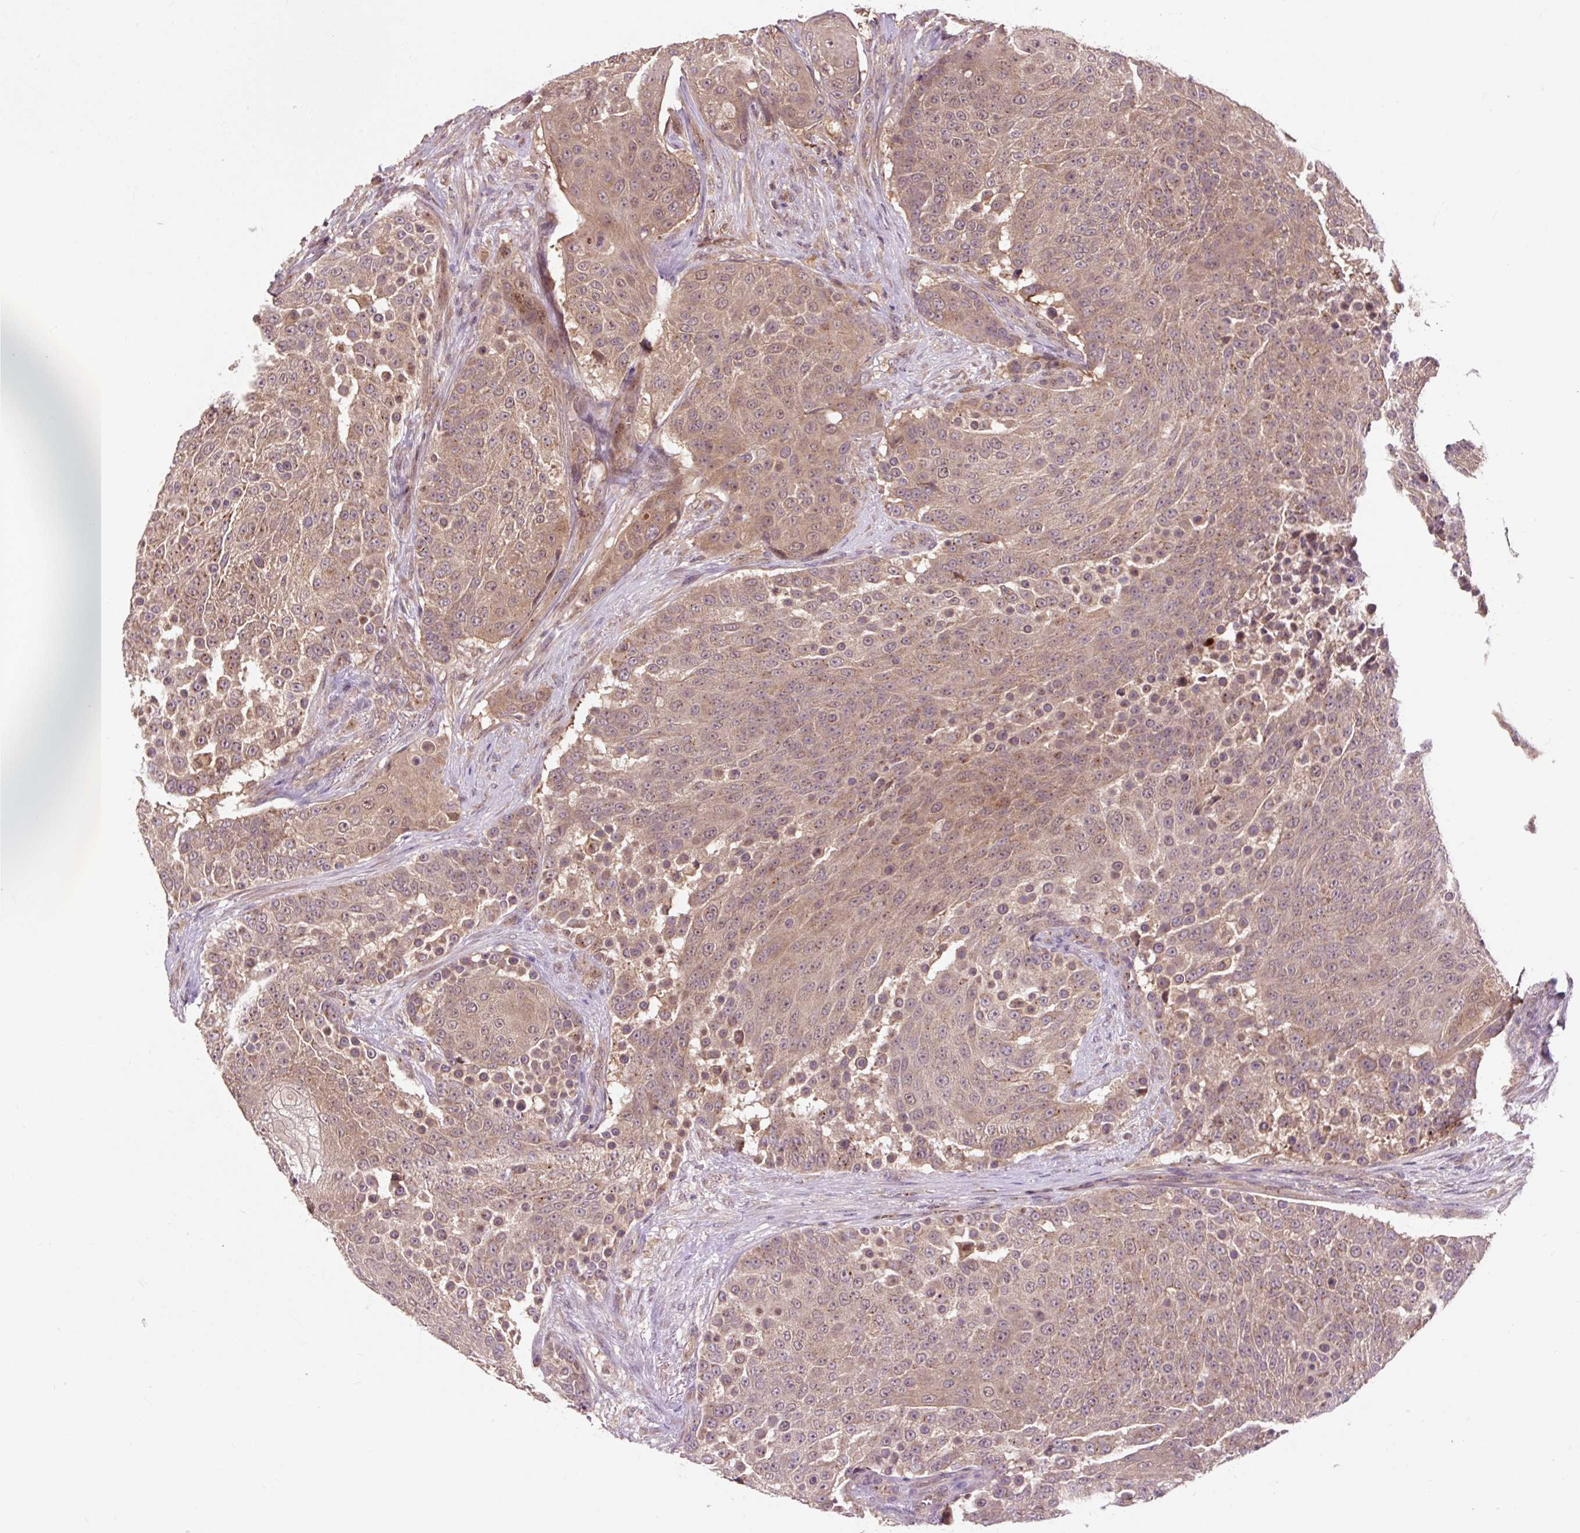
{"staining": {"intensity": "moderate", "quantity": ">75%", "location": "cytoplasmic/membranous"}, "tissue": "urothelial cancer", "cell_type": "Tumor cells", "image_type": "cancer", "snomed": [{"axis": "morphology", "description": "Urothelial carcinoma, High grade"}, {"axis": "topography", "description": "Urinary bladder"}], "caption": "This micrograph displays IHC staining of human urothelial carcinoma (high-grade), with medium moderate cytoplasmic/membranous staining in approximately >75% of tumor cells.", "gene": "MMS19", "patient": {"sex": "female", "age": 63}}